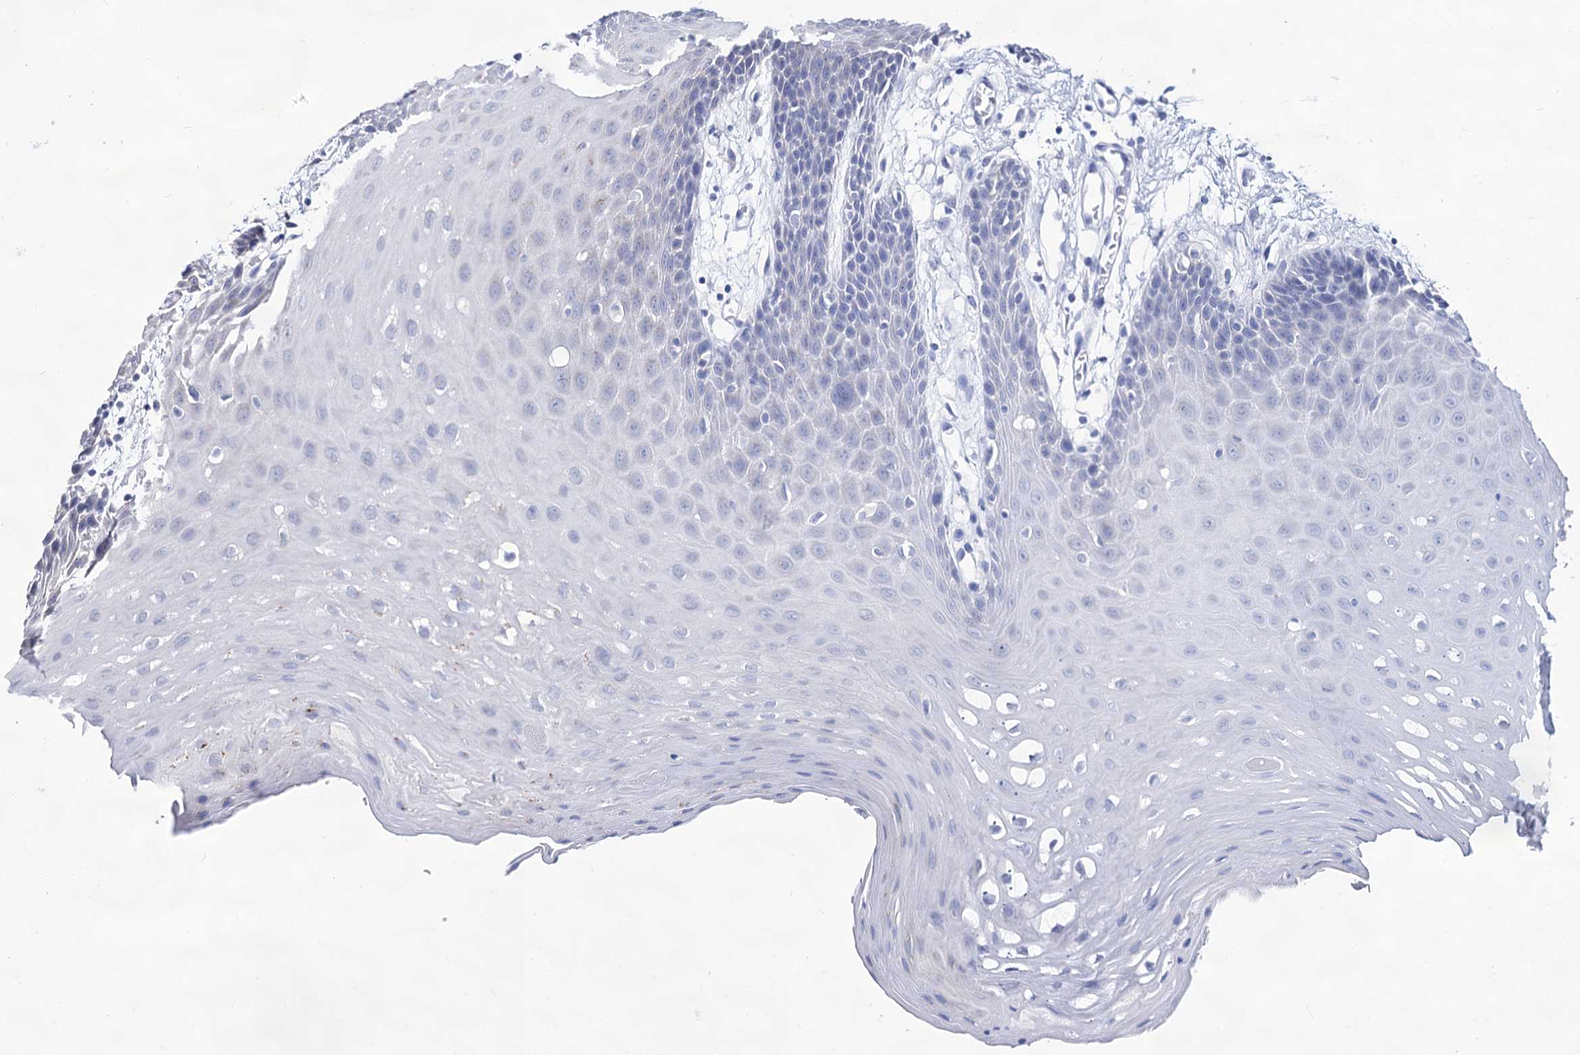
{"staining": {"intensity": "negative", "quantity": "none", "location": "none"}, "tissue": "oral mucosa", "cell_type": "Squamous epithelial cells", "image_type": "normal", "snomed": [{"axis": "morphology", "description": "Normal tissue, NOS"}, {"axis": "topography", "description": "Skeletal muscle"}, {"axis": "topography", "description": "Oral tissue"}, {"axis": "topography", "description": "Salivary gland"}, {"axis": "topography", "description": "Peripheral nerve tissue"}], "caption": "This micrograph is of normal oral mucosa stained with immunohistochemistry to label a protein in brown with the nuclei are counter-stained blue. There is no expression in squamous epithelial cells. (Stains: DAB (3,3'-diaminobenzidine) IHC with hematoxylin counter stain, Microscopy: brightfield microscopy at high magnification).", "gene": "ARFIP2", "patient": {"sex": "male", "age": 54}}